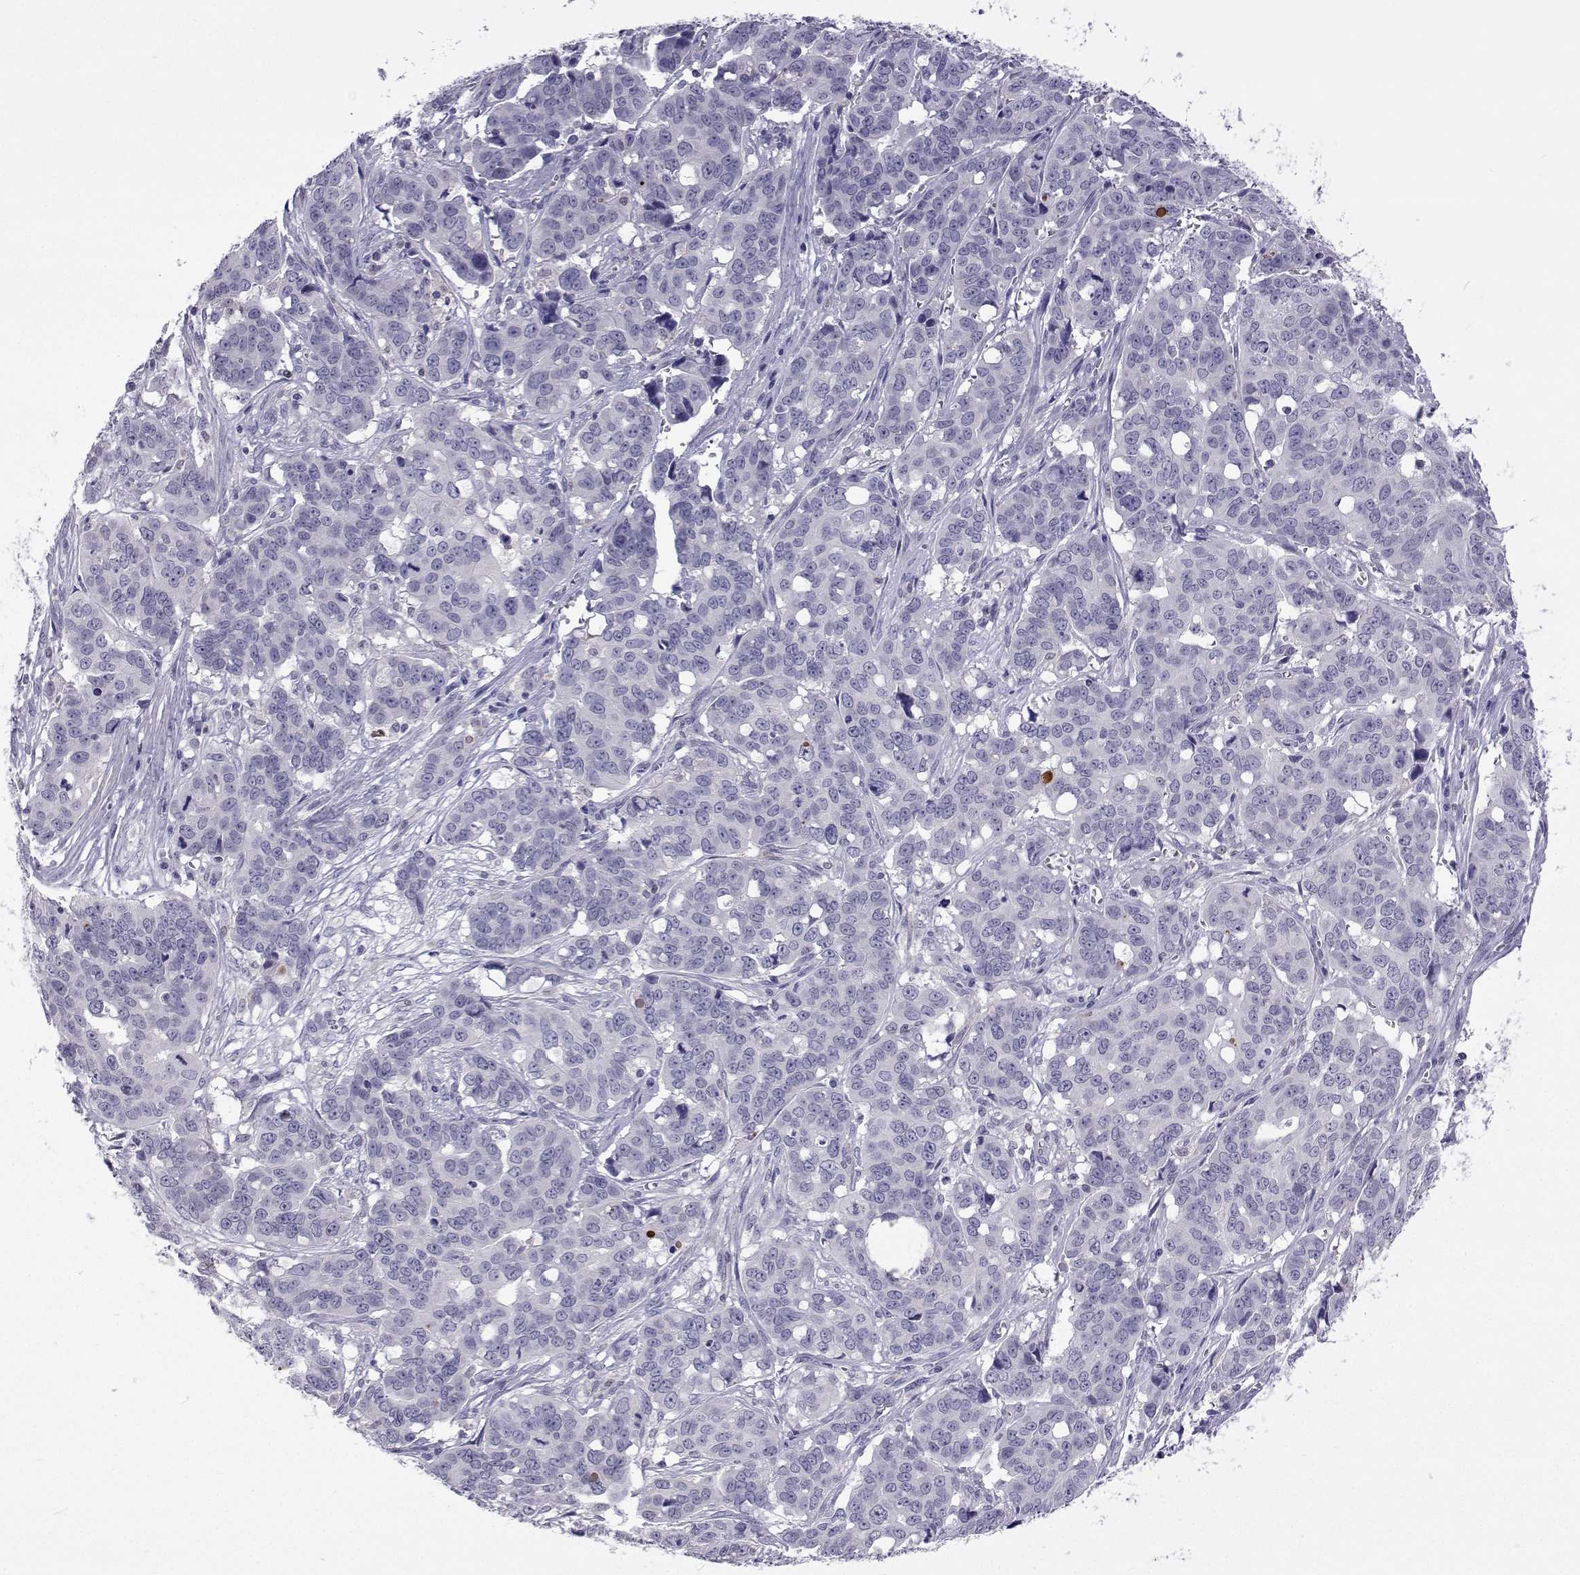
{"staining": {"intensity": "negative", "quantity": "none", "location": "none"}, "tissue": "ovarian cancer", "cell_type": "Tumor cells", "image_type": "cancer", "snomed": [{"axis": "morphology", "description": "Carcinoma, endometroid"}, {"axis": "topography", "description": "Ovary"}], "caption": "Protein analysis of ovarian cancer demonstrates no significant staining in tumor cells.", "gene": "GALM", "patient": {"sex": "female", "age": 78}}